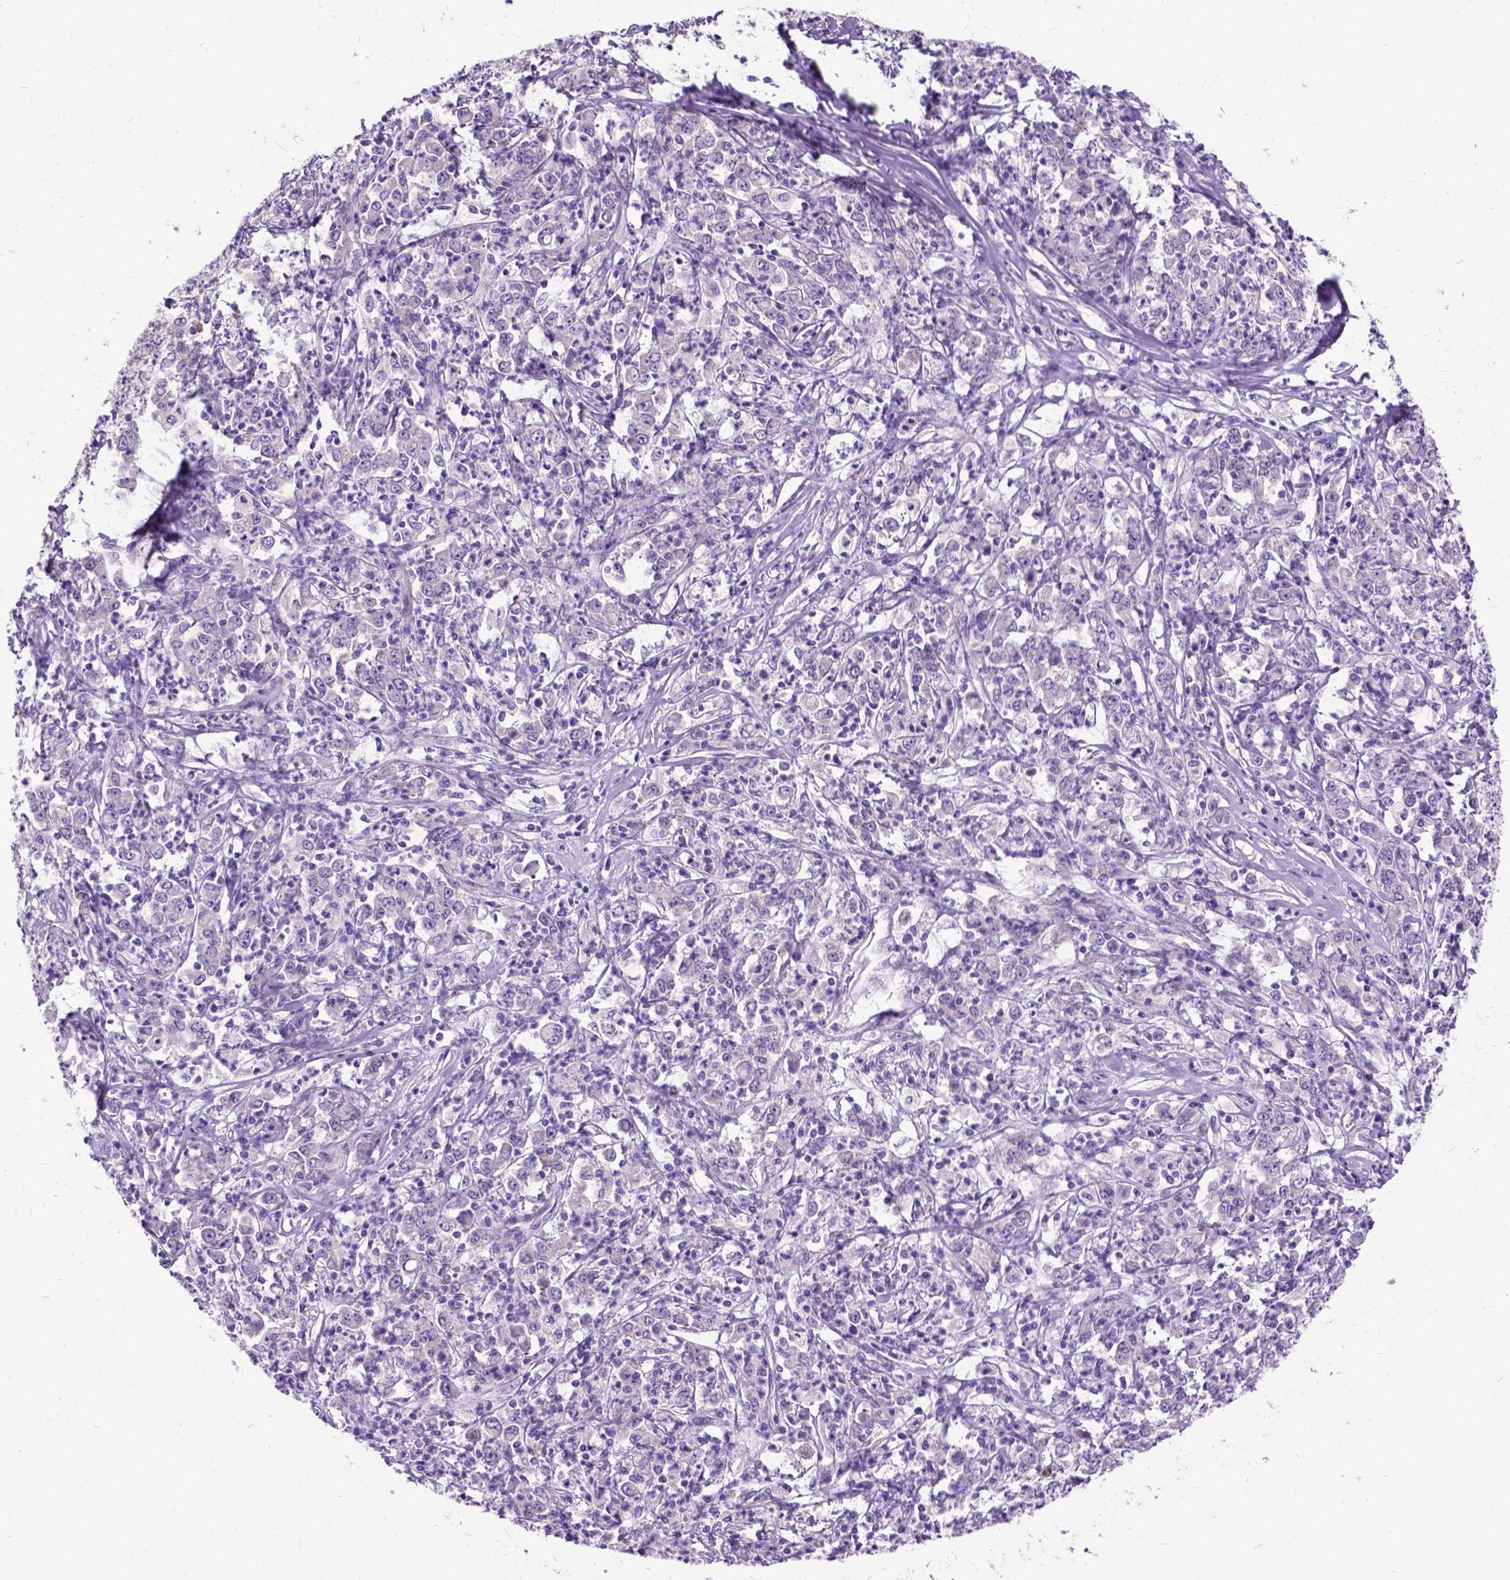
{"staining": {"intensity": "negative", "quantity": "none", "location": "none"}, "tissue": "stomach cancer", "cell_type": "Tumor cells", "image_type": "cancer", "snomed": [{"axis": "morphology", "description": "Adenocarcinoma, NOS"}, {"axis": "topography", "description": "Stomach, lower"}], "caption": "Protein analysis of stomach cancer (adenocarcinoma) demonstrates no significant positivity in tumor cells.", "gene": "CFAP54", "patient": {"sex": "female", "age": 71}}